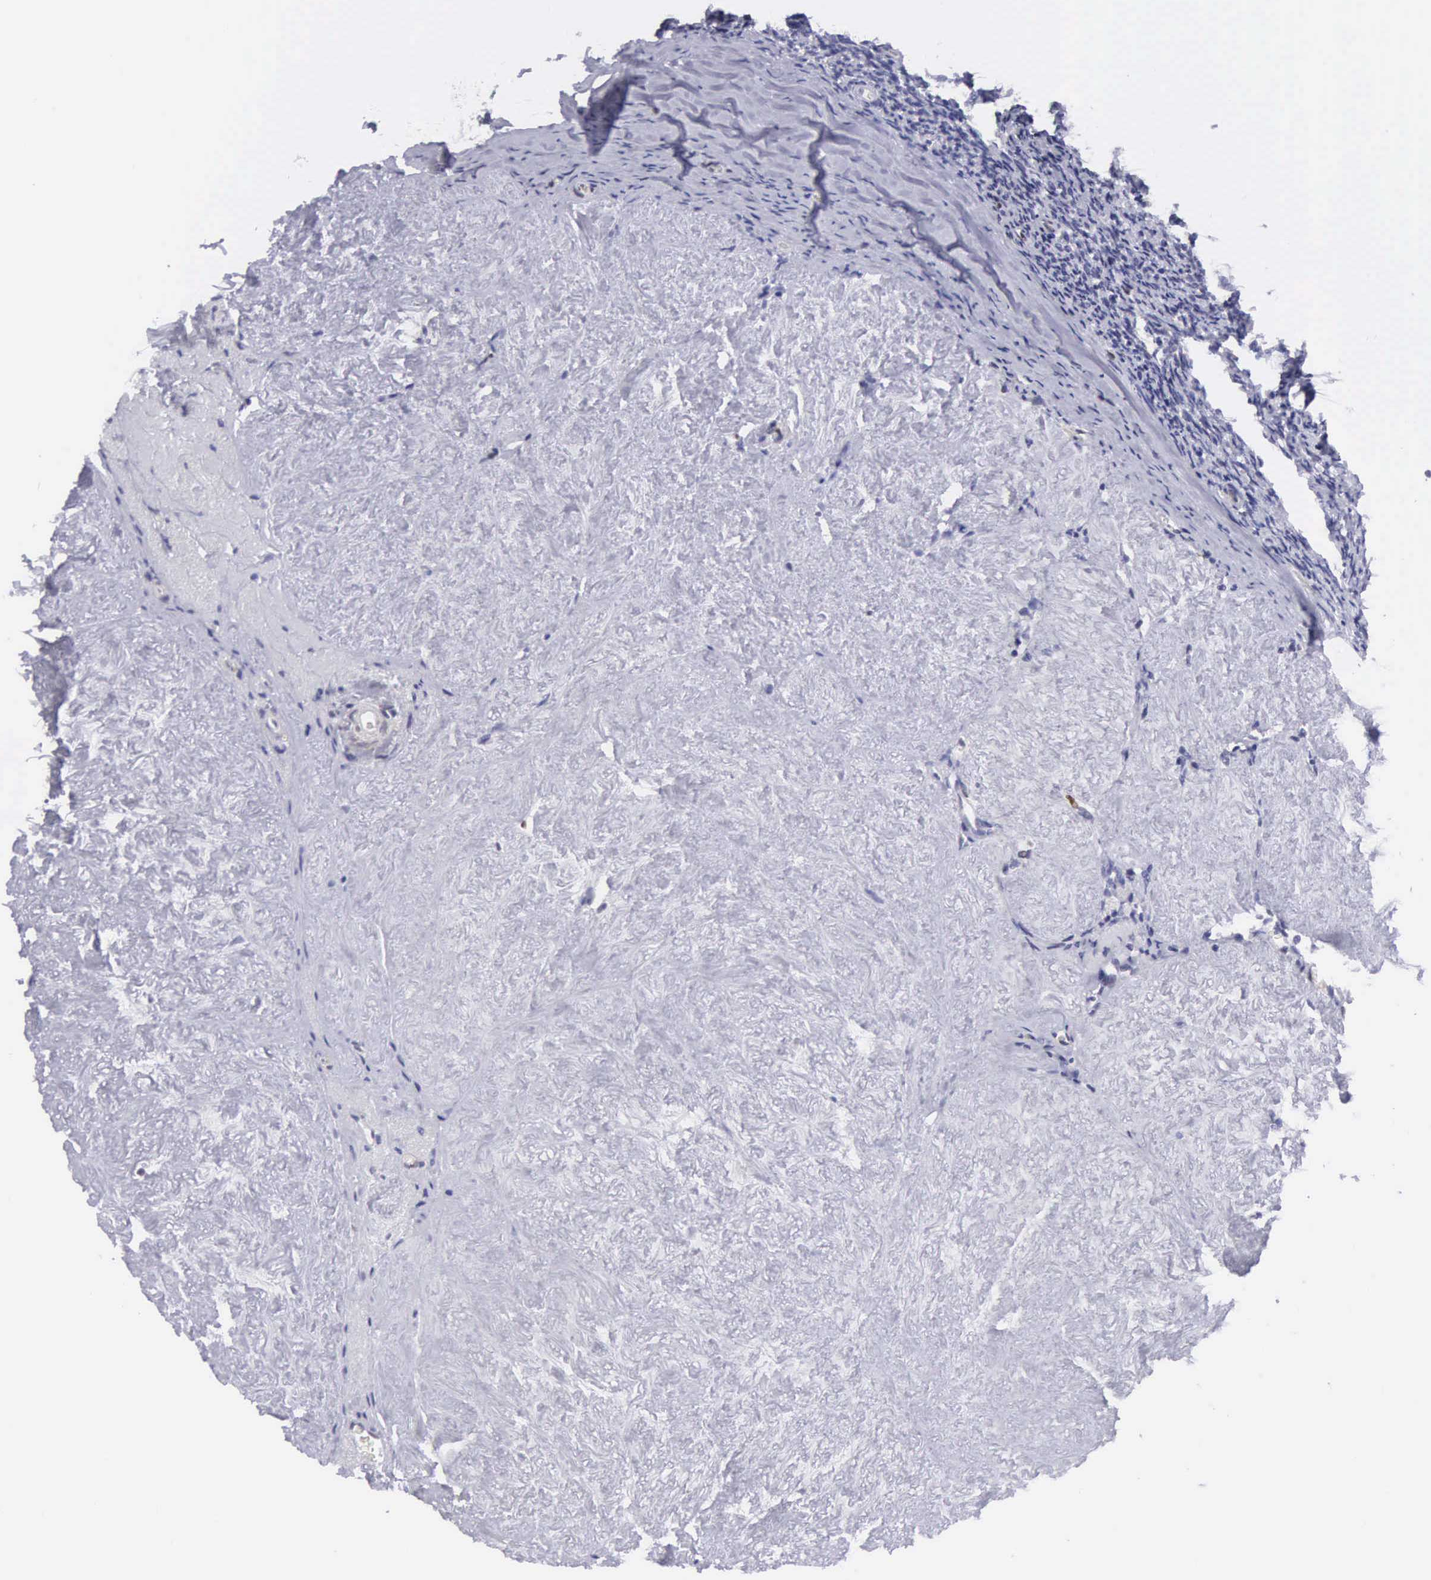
{"staining": {"intensity": "negative", "quantity": "none", "location": "none"}, "tissue": "ovary", "cell_type": "Ovarian stroma cells", "image_type": "normal", "snomed": [{"axis": "morphology", "description": "Normal tissue, NOS"}, {"axis": "topography", "description": "Ovary"}], "caption": "DAB immunohistochemical staining of normal ovary demonstrates no significant positivity in ovarian stroma cells. (DAB (3,3'-diaminobenzidine) immunohistochemistry, high magnification).", "gene": "ETV6", "patient": {"sex": "female", "age": 53}}